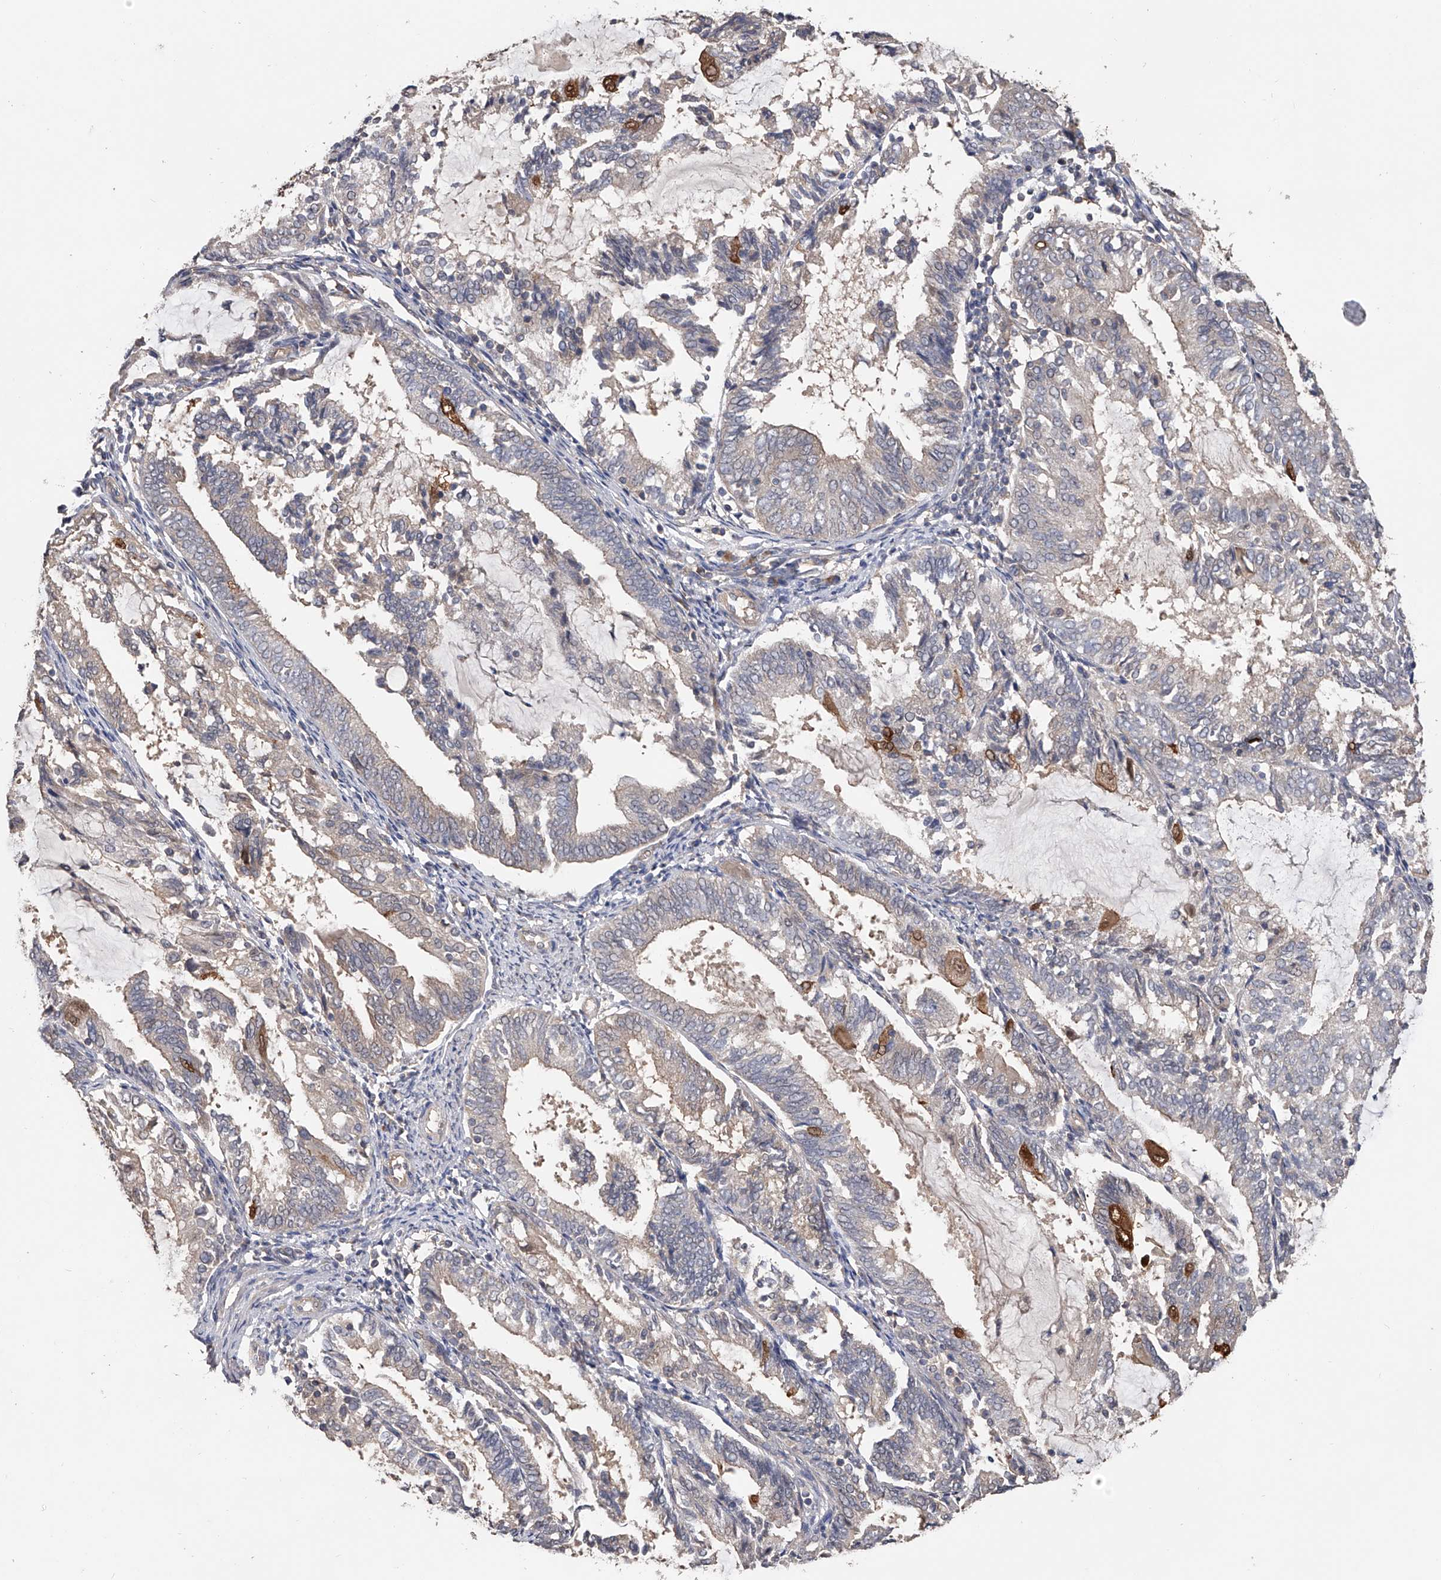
{"staining": {"intensity": "moderate", "quantity": "<25%", "location": "cytoplasmic/membranous"}, "tissue": "endometrial cancer", "cell_type": "Tumor cells", "image_type": "cancer", "snomed": [{"axis": "morphology", "description": "Adenocarcinoma, NOS"}, {"axis": "topography", "description": "Endometrium"}], "caption": "Immunohistochemical staining of endometrial cancer (adenocarcinoma) reveals low levels of moderate cytoplasmic/membranous protein staining in approximately <25% of tumor cells. Immunohistochemistry stains the protein in brown and the nuclei are stained blue.", "gene": "CFAP298", "patient": {"sex": "female", "age": 81}}